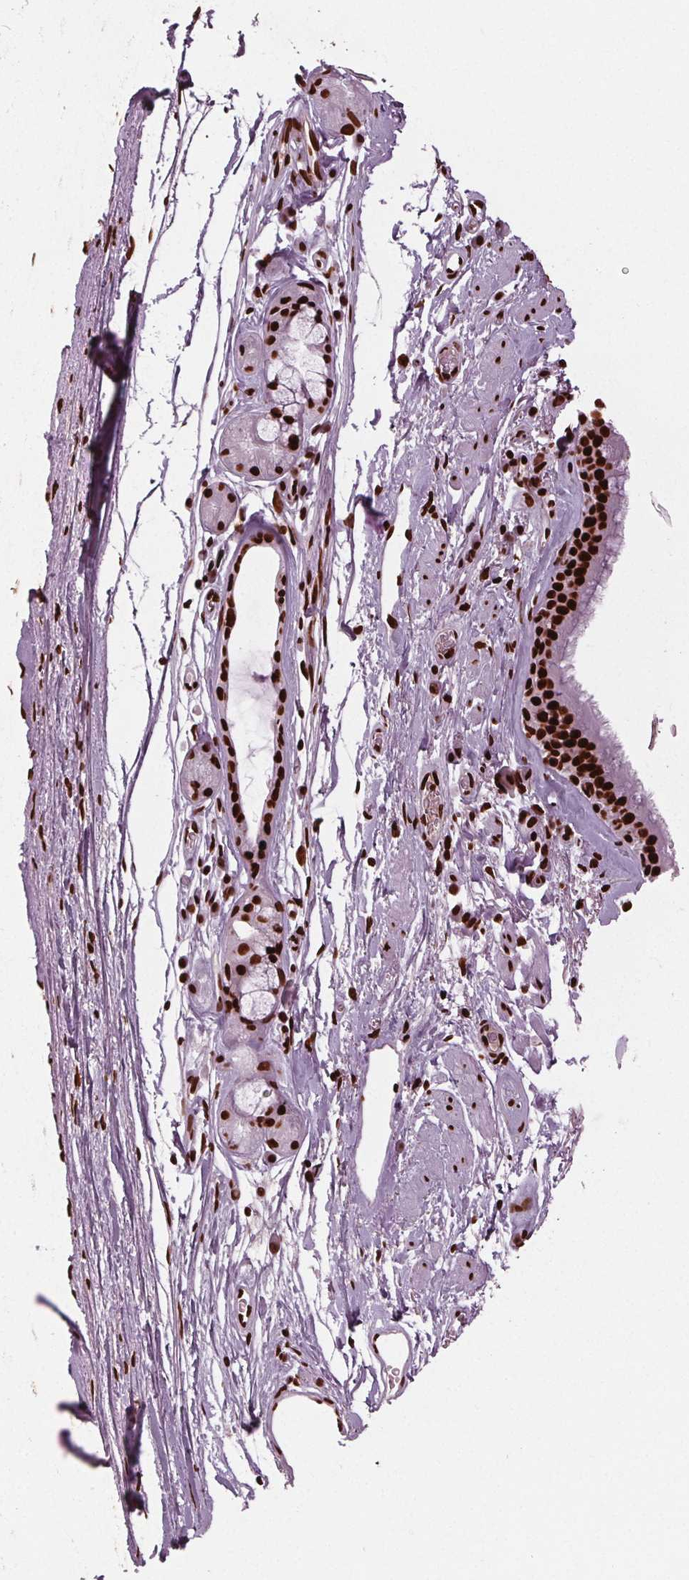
{"staining": {"intensity": "strong", "quantity": ">75%", "location": "nuclear"}, "tissue": "bronchus", "cell_type": "Respiratory epithelial cells", "image_type": "normal", "snomed": [{"axis": "morphology", "description": "Normal tissue, NOS"}, {"axis": "topography", "description": "Cartilage tissue"}, {"axis": "topography", "description": "Bronchus"}], "caption": "This is an image of immunohistochemistry (IHC) staining of benign bronchus, which shows strong positivity in the nuclear of respiratory epithelial cells.", "gene": "BRD4", "patient": {"sex": "male", "age": 58}}